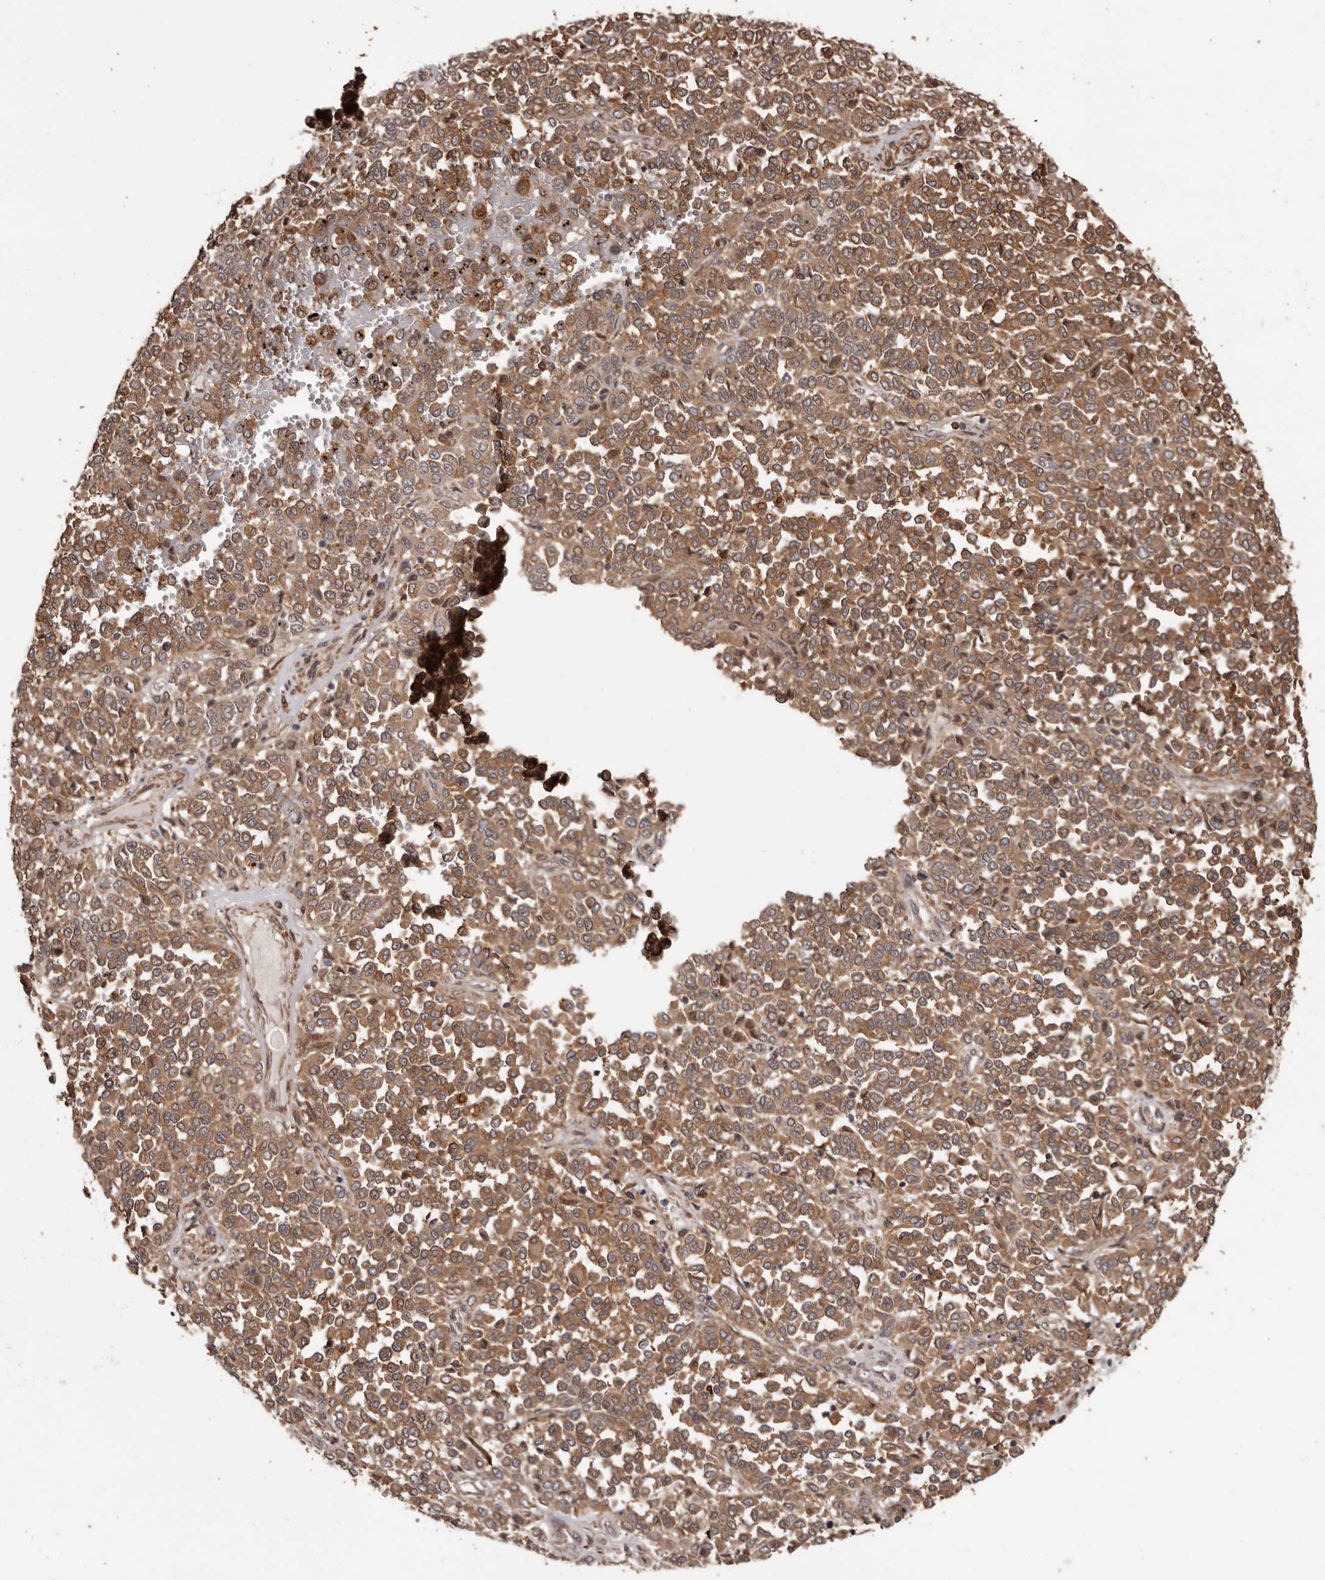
{"staining": {"intensity": "strong", "quantity": ">75%", "location": "cytoplasmic/membranous"}, "tissue": "melanoma", "cell_type": "Tumor cells", "image_type": "cancer", "snomed": [{"axis": "morphology", "description": "Malignant melanoma, Metastatic site"}, {"axis": "topography", "description": "Pancreas"}], "caption": "A histopathology image showing strong cytoplasmic/membranous expression in about >75% of tumor cells in melanoma, as visualized by brown immunohistochemical staining.", "gene": "ZCCHC7", "patient": {"sex": "female", "age": 30}}